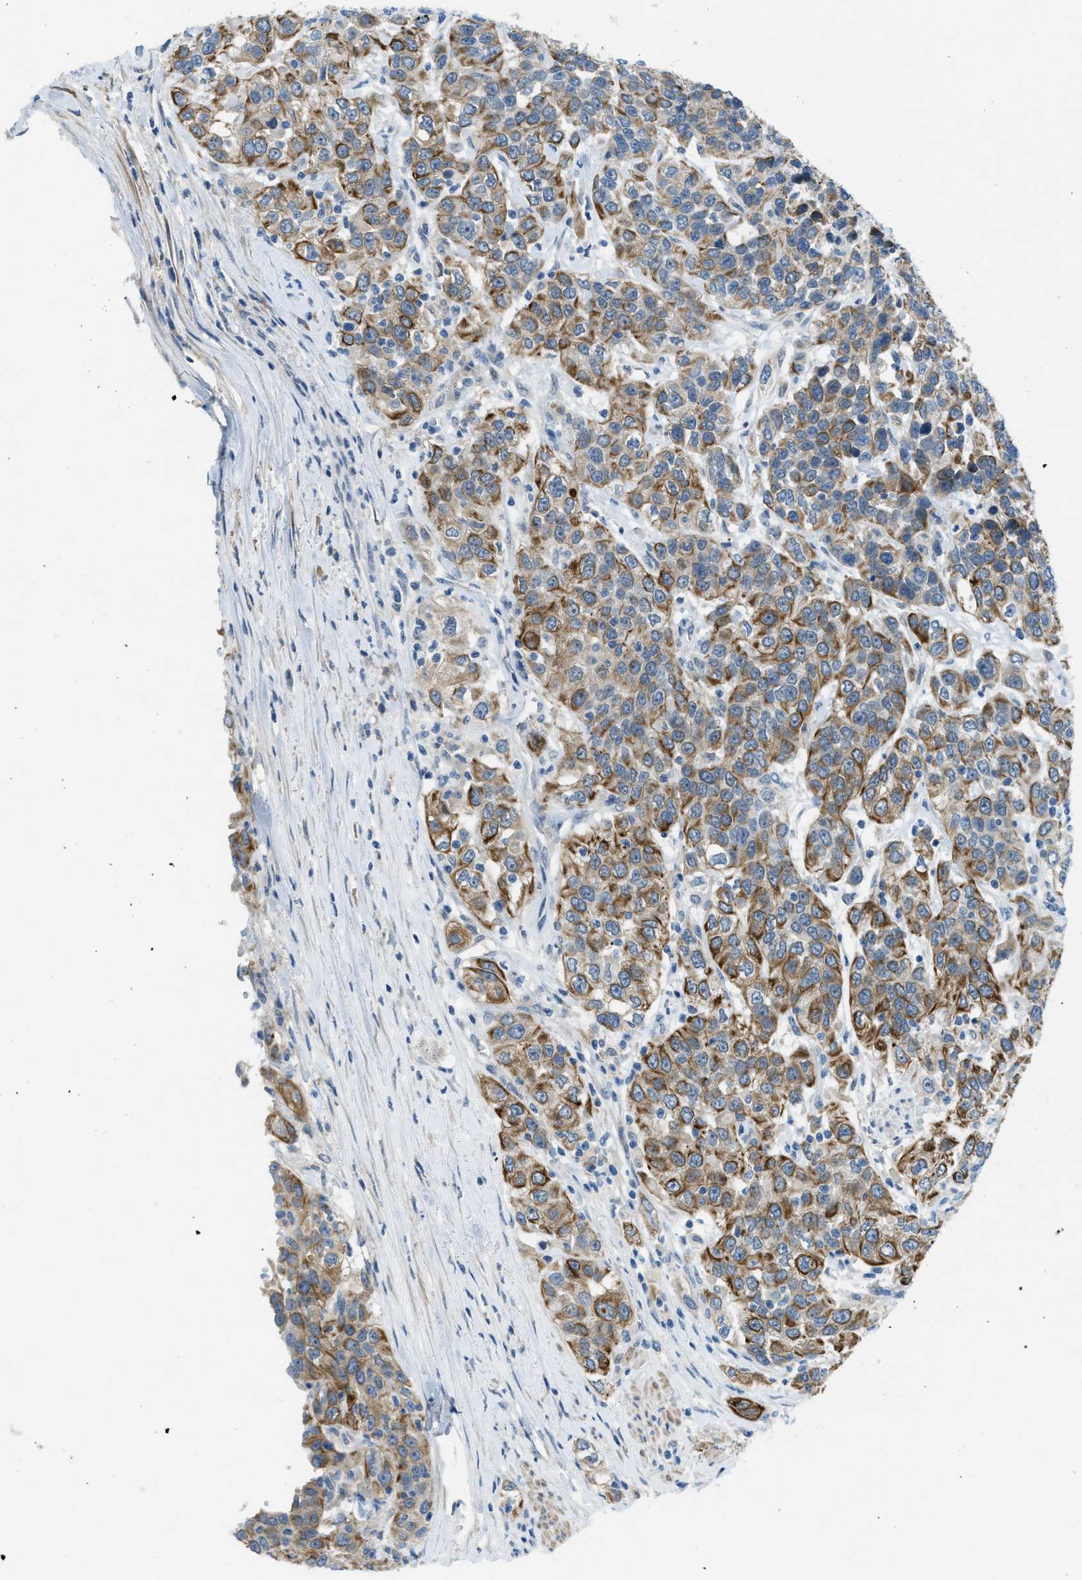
{"staining": {"intensity": "moderate", "quantity": ">75%", "location": "cytoplasmic/membranous"}, "tissue": "urothelial cancer", "cell_type": "Tumor cells", "image_type": "cancer", "snomed": [{"axis": "morphology", "description": "Urothelial carcinoma, High grade"}, {"axis": "topography", "description": "Urinary bladder"}], "caption": "Immunohistochemistry staining of high-grade urothelial carcinoma, which exhibits medium levels of moderate cytoplasmic/membranous positivity in about >75% of tumor cells indicating moderate cytoplasmic/membranous protein expression. The staining was performed using DAB (brown) for protein detection and nuclei were counterstained in hematoxylin (blue).", "gene": "KLHL8", "patient": {"sex": "female", "age": 80}}